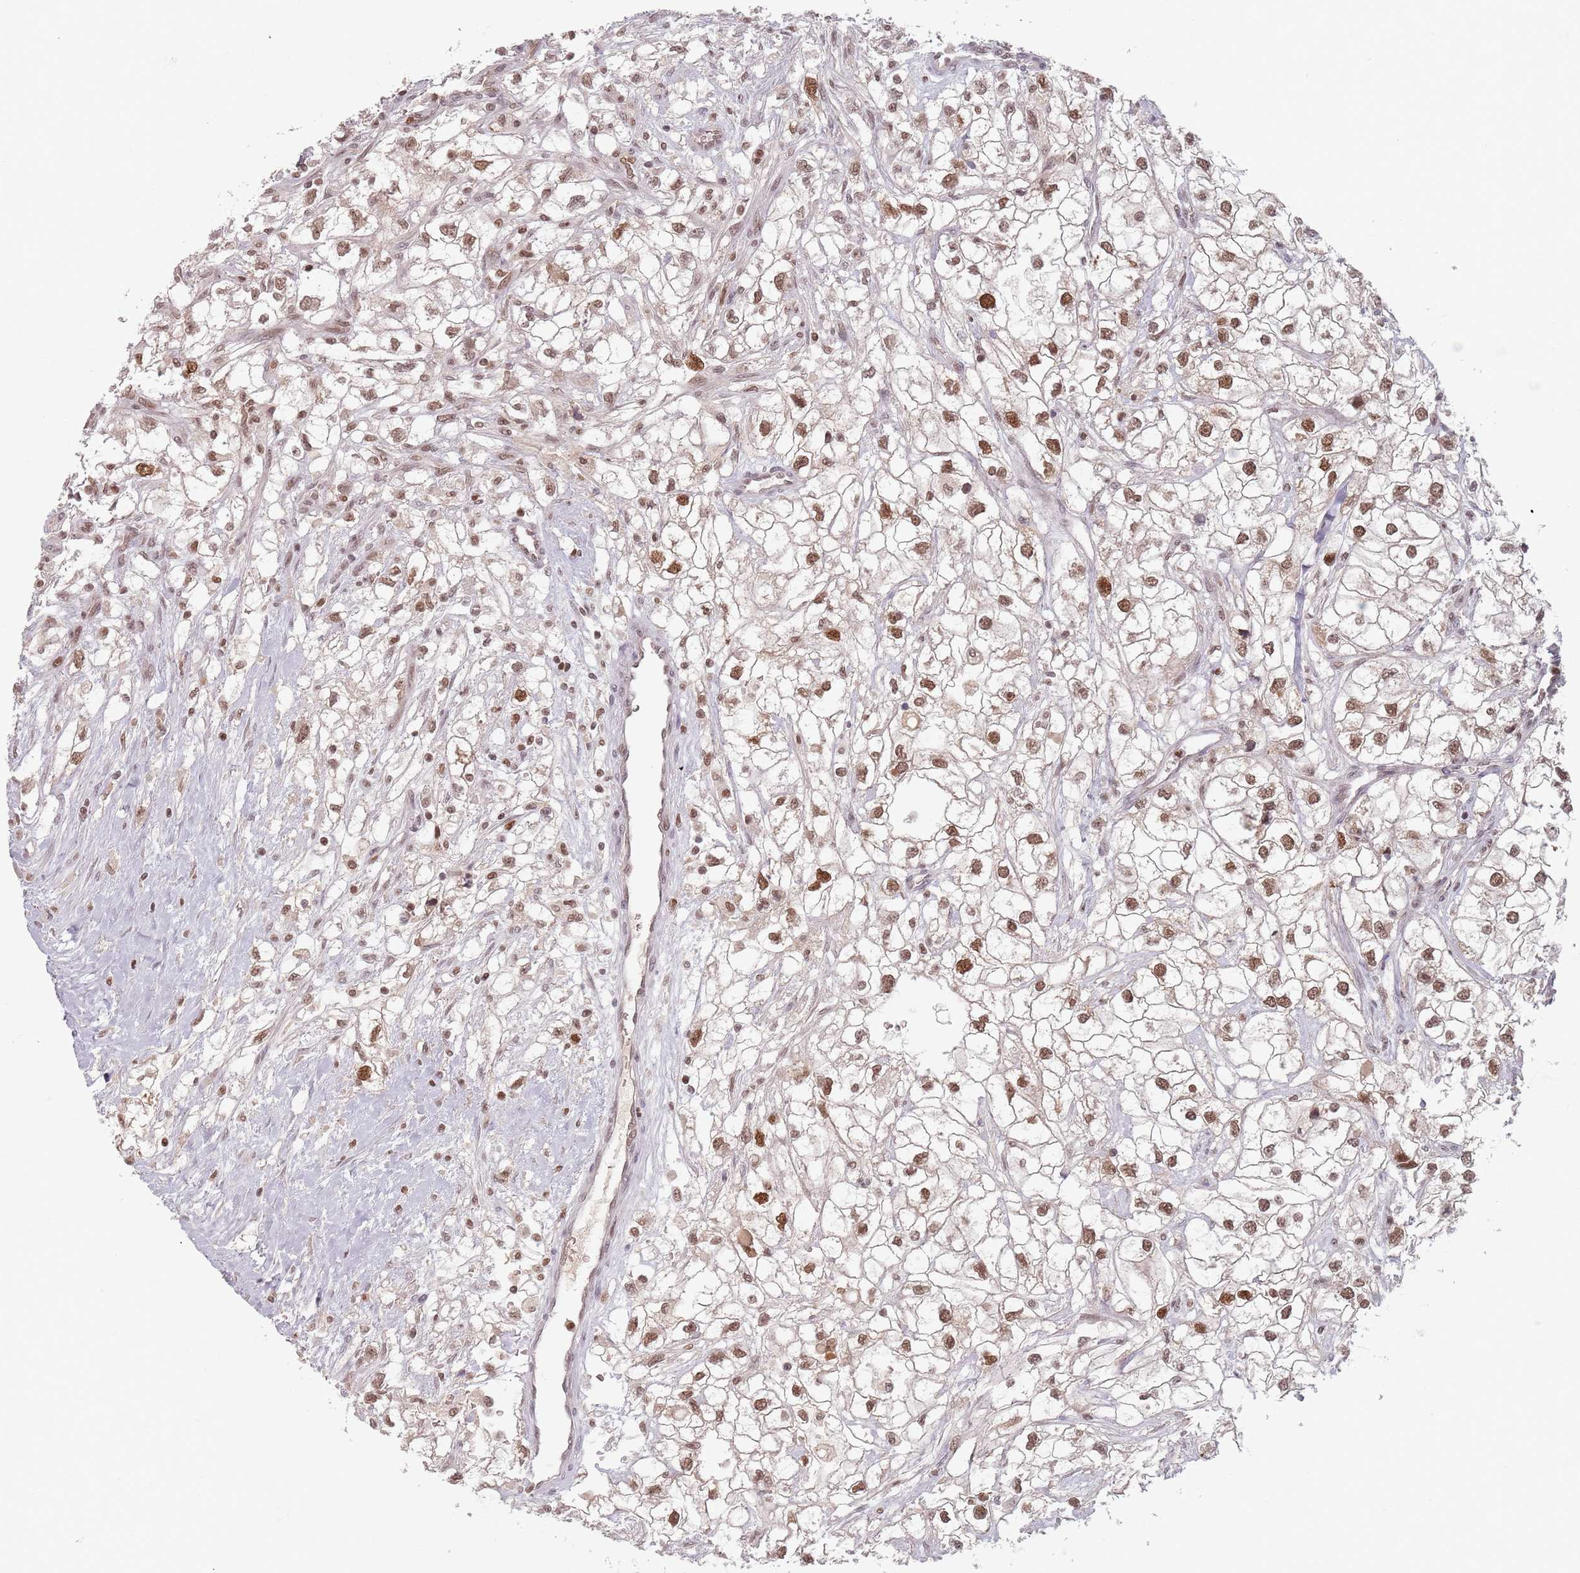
{"staining": {"intensity": "strong", "quantity": ">75%", "location": "cytoplasmic/membranous,nuclear"}, "tissue": "renal cancer", "cell_type": "Tumor cells", "image_type": "cancer", "snomed": [{"axis": "morphology", "description": "Adenocarcinoma, NOS"}, {"axis": "topography", "description": "Kidney"}], "caption": "A brown stain highlights strong cytoplasmic/membranous and nuclear staining of a protein in renal adenocarcinoma tumor cells.", "gene": "NUP50", "patient": {"sex": "male", "age": 59}}